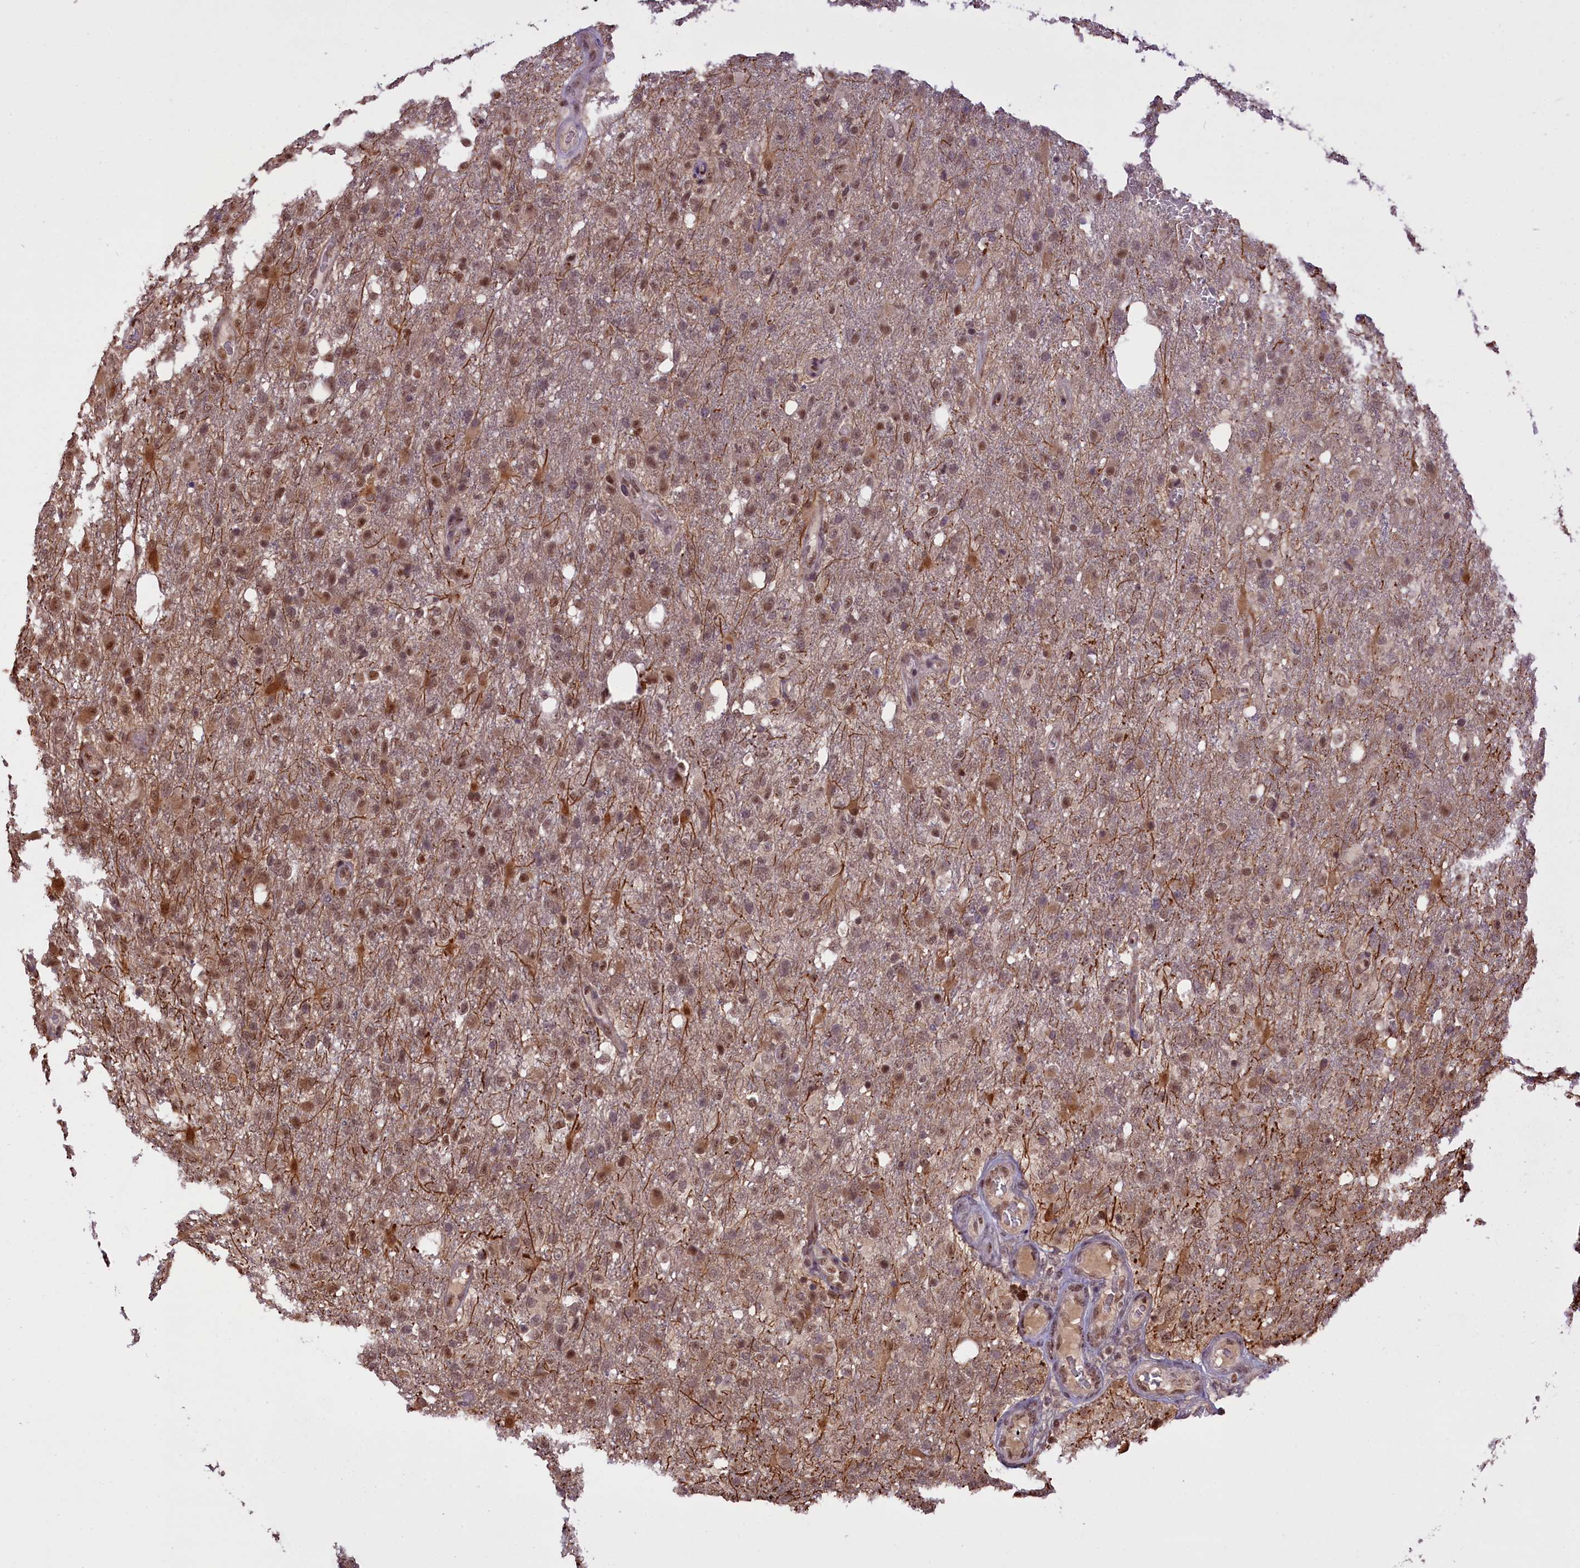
{"staining": {"intensity": "moderate", "quantity": "<25%", "location": "nuclear"}, "tissue": "glioma", "cell_type": "Tumor cells", "image_type": "cancer", "snomed": [{"axis": "morphology", "description": "Glioma, malignant, High grade"}, {"axis": "topography", "description": "Brain"}], "caption": "Immunohistochemistry (IHC) micrograph of neoplastic tissue: glioma stained using IHC demonstrates low levels of moderate protein expression localized specifically in the nuclear of tumor cells, appearing as a nuclear brown color.", "gene": "CARD8", "patient": {"sex": "female", "age": 74}}